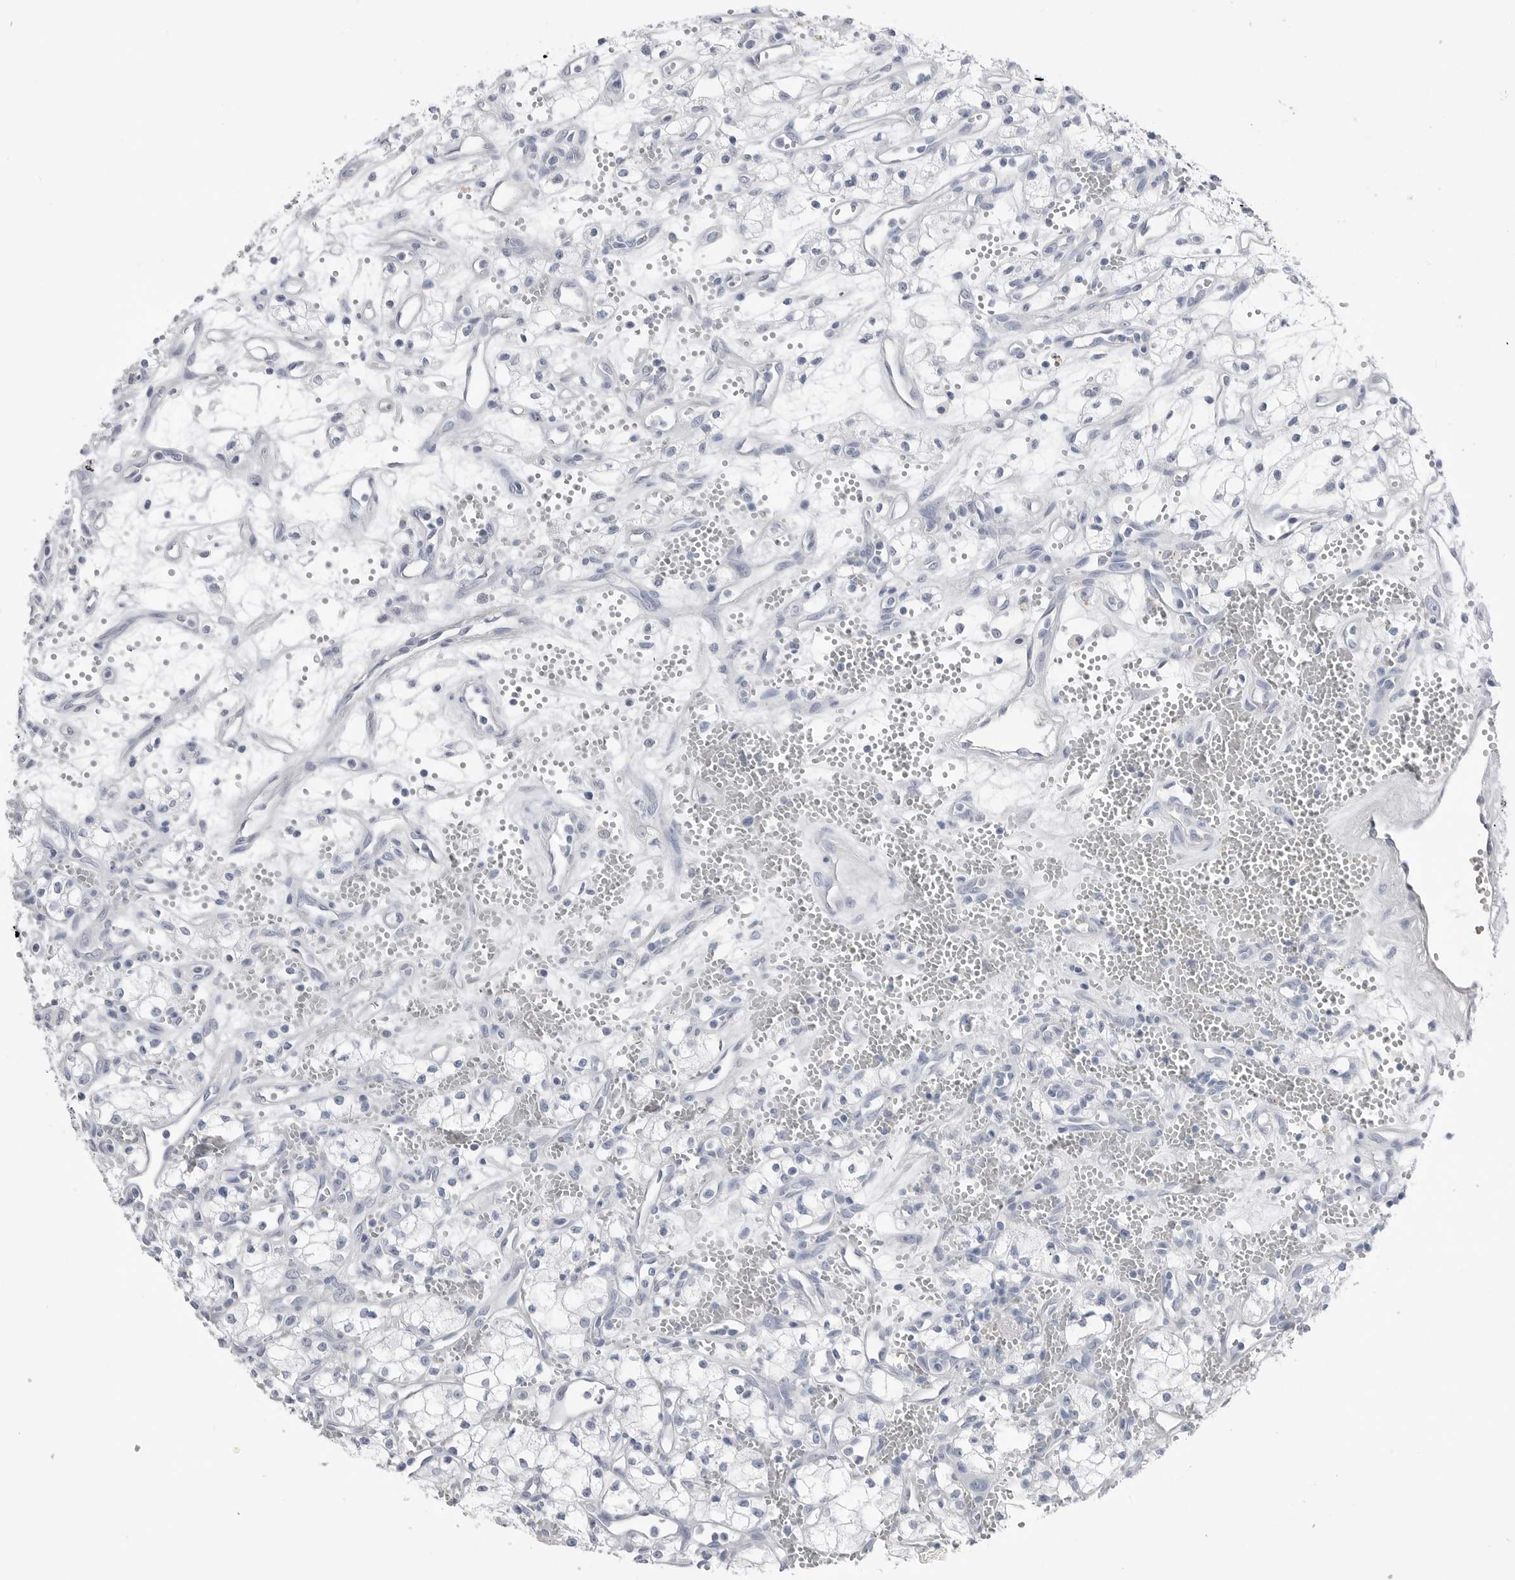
{"staining": {"intensity": "negative", "quantity": "none", "location": "none"}, "tissue": "renal cancer", "cell_type": "Tumor cells", "image_type": "cancer", "snomed": [{"axis": "morphology", "description": "Adenocarcinoma, NOS"}, {"axis": "topography", "description": "Kidney"}], "caption": "This is a image of immunohistochemistry staining of renal adenocarcinoma, which shows no positivity in tumor cells.", "gene": "ABHD12", "patient": {"sex": "male", "age": 59}}